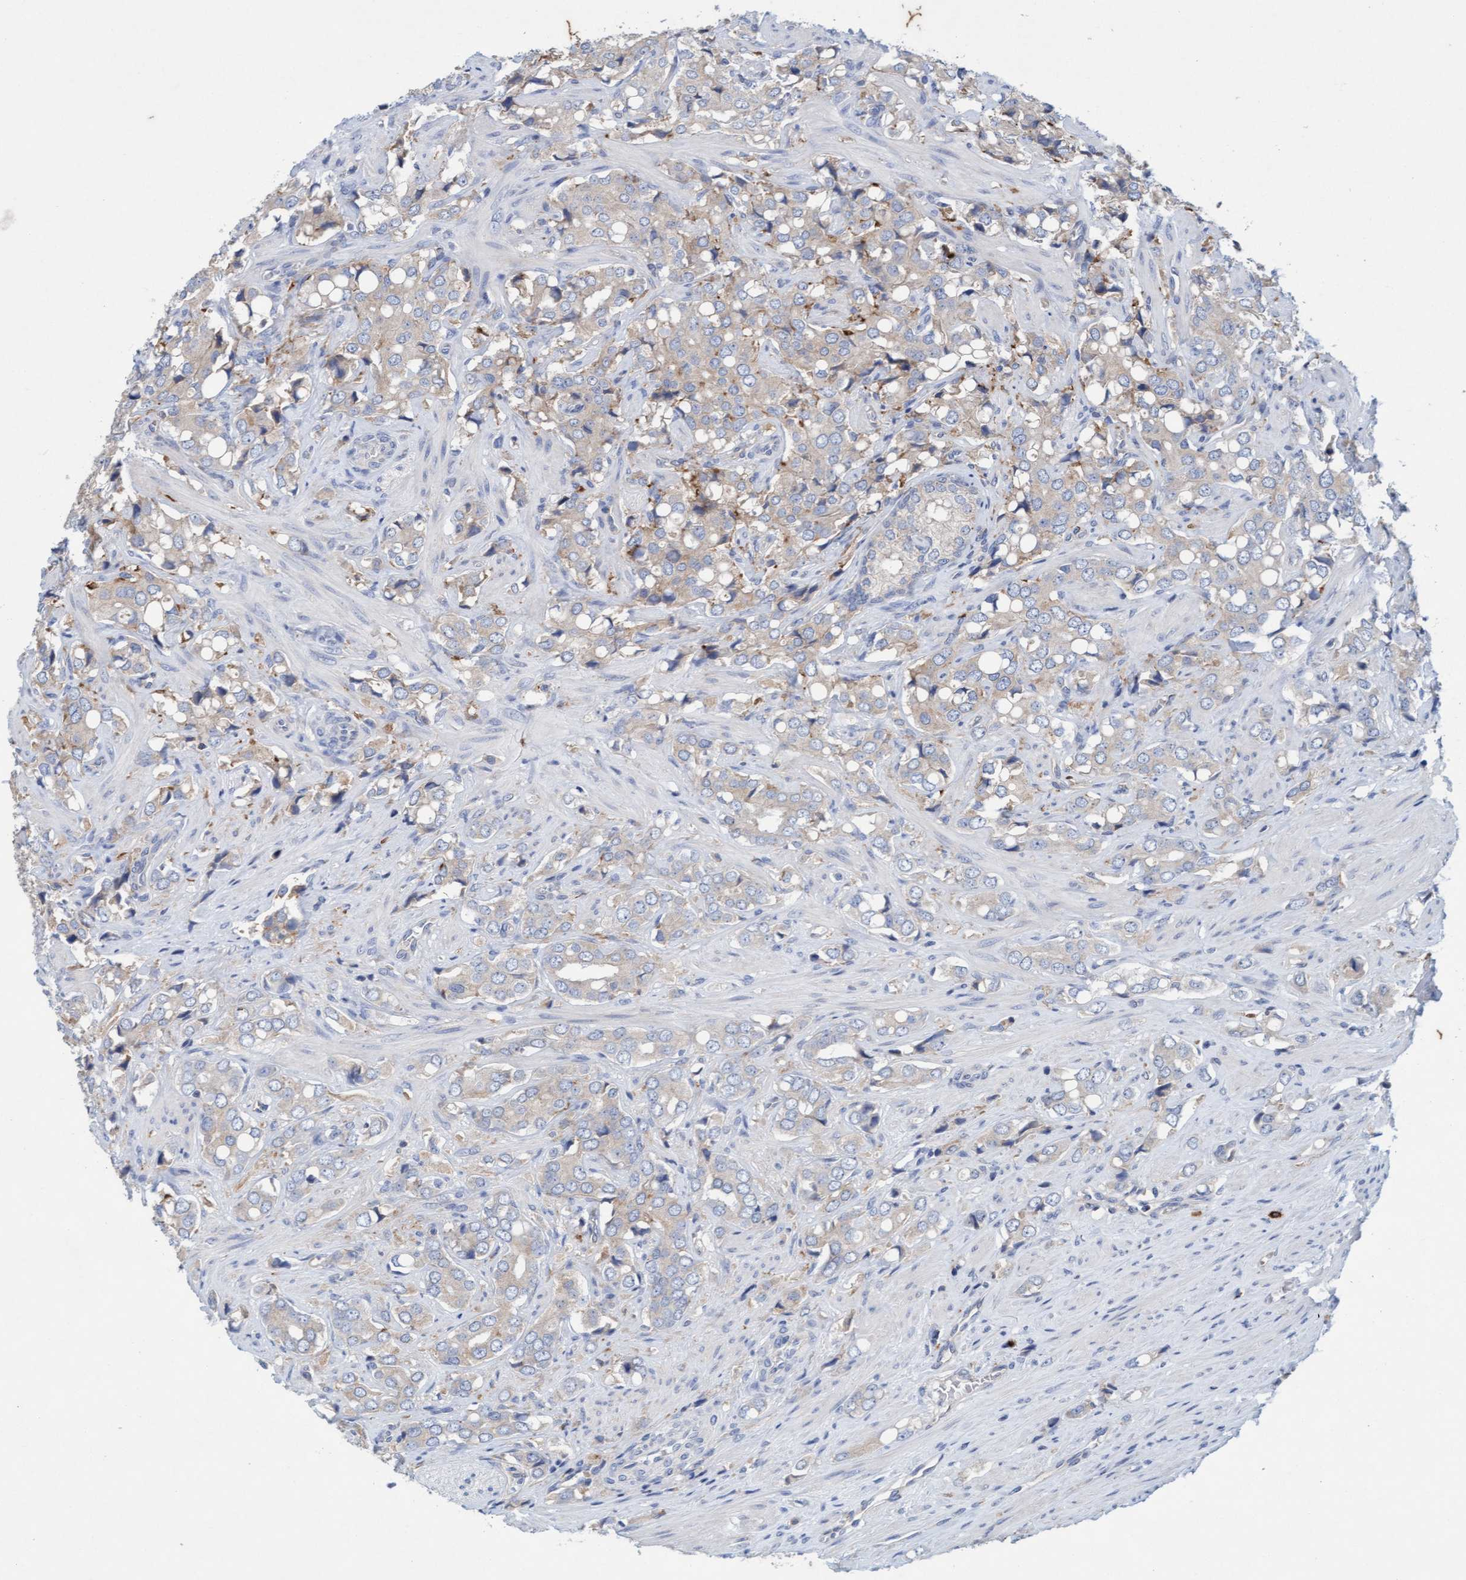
{"staining": {"intensity": "weak", "quantity": "<25%", "location": "cytoplasmic/membranous"}, "tissue": "prostate cancer", "cell_type": "Tumor cells", "image_type": "cancer", "snomed": [{"axis": "morphology", "description": "Adenocarcinoma, High grade"}, {"axis": "topography", "description": "Prostate"}], "caption": "A high-resolution image shows immunohistochemistry (IHC) staining of prostate cancer, which demonstrates no significant expression in tumor cells.", "gene": "SIGIRR", "patient": {"sex": "male", "age": 52}}